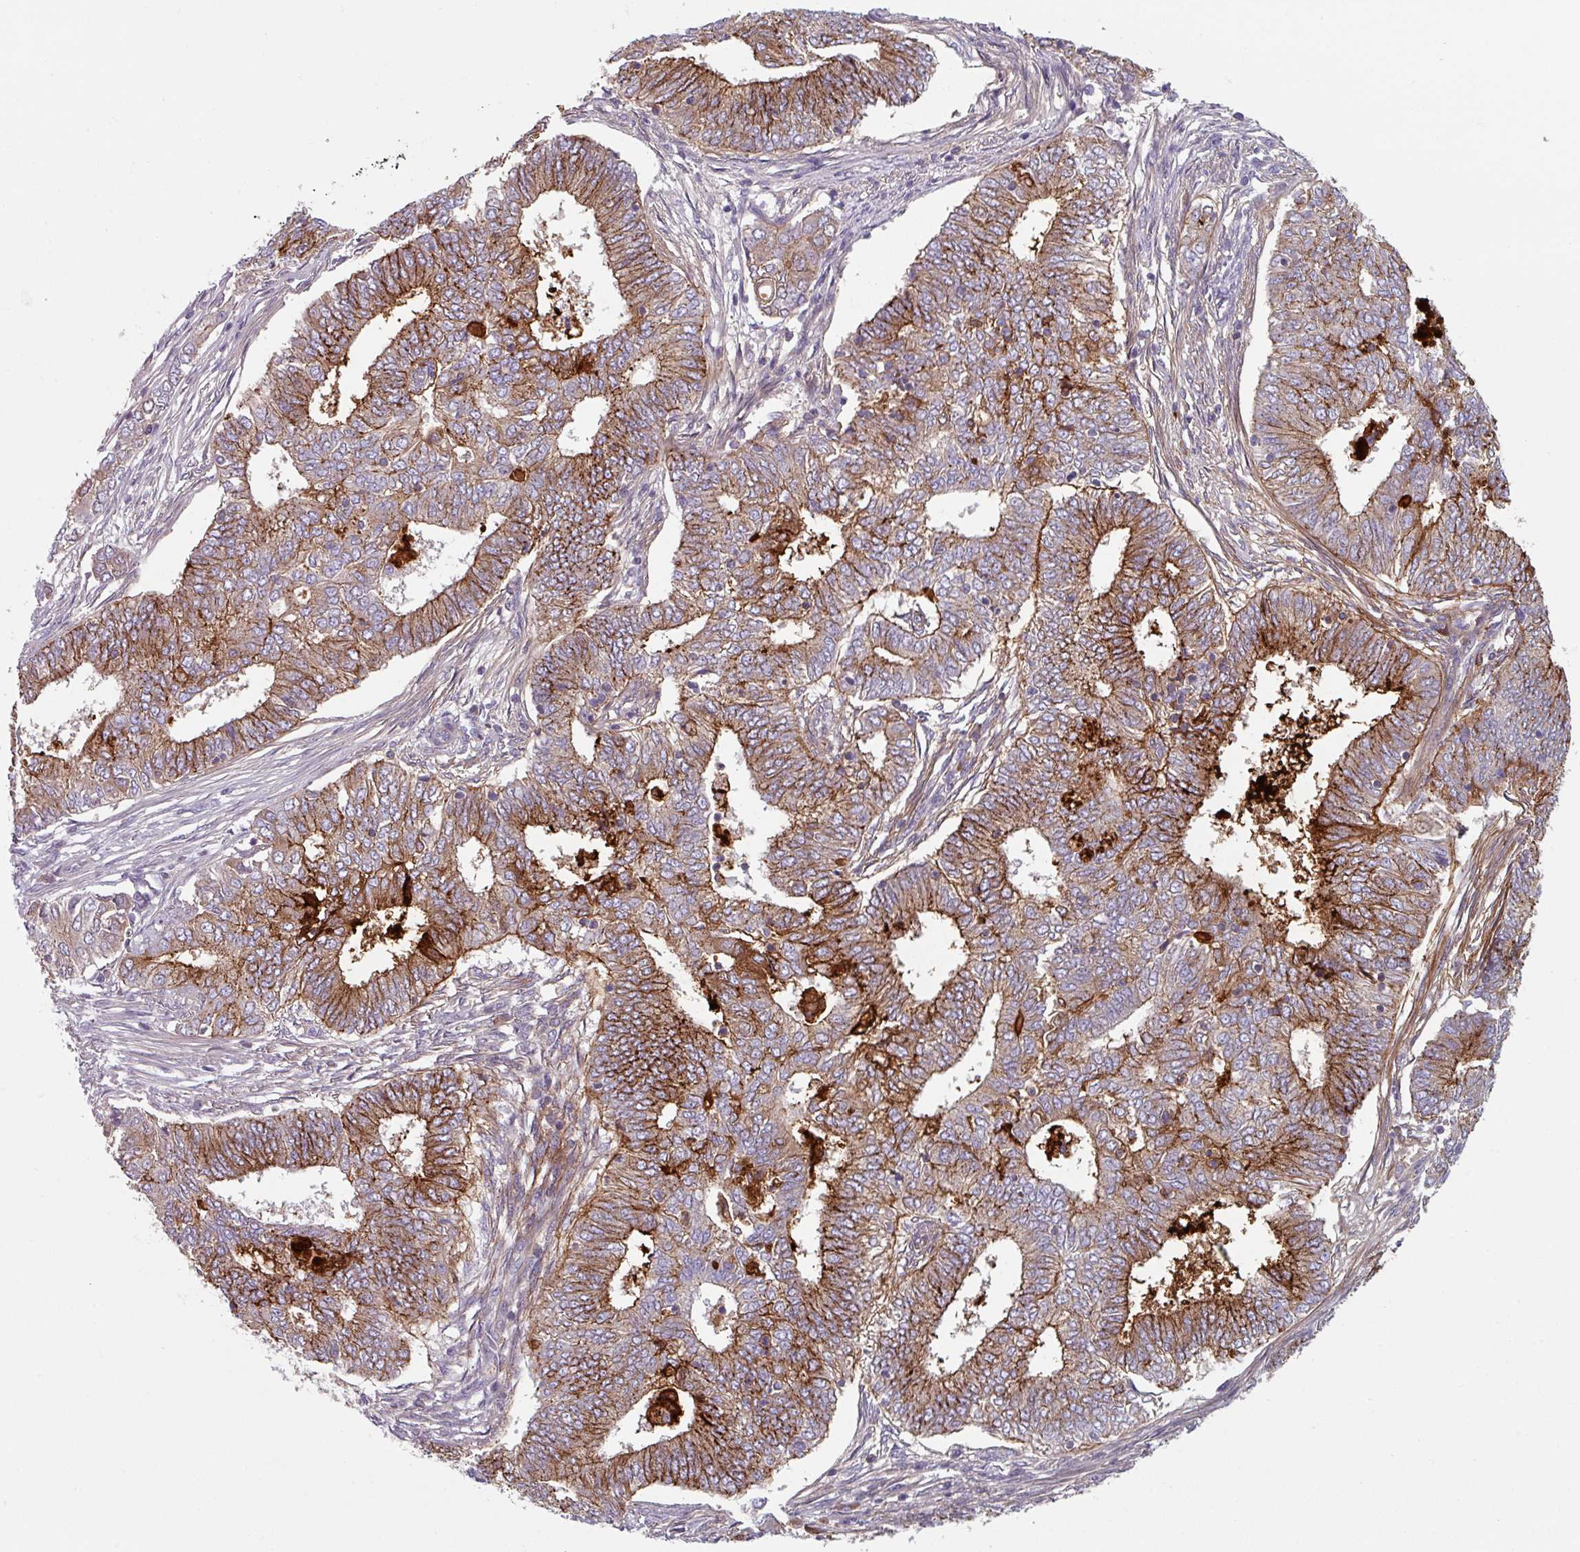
{"staining": {"intensity": "moderate", "quantity": ">75%", "location": "cytoplasmic/membranous"}, "tissue": "endometrial cancer", "cell_type": "Tumor cells", "image_type": "cancer", "snomed": [{"axis": "morphology", "description": "Adenocarcinoma, NOS"}, {"axis": "topography", "description": "Endometrium"}], "caption": "Immunohistochemistry (DAB) staining of human endometrial cancer (adenocarcinoma) exhibits moderate cytoplasmic/membranous protein staining in approximately >75% of tumor cells. (brown staining indicates protein expression, while blue staining denotes nuclei).", "gene": "TMEM132A", "patient": {"sex": "female", "age": 62}}